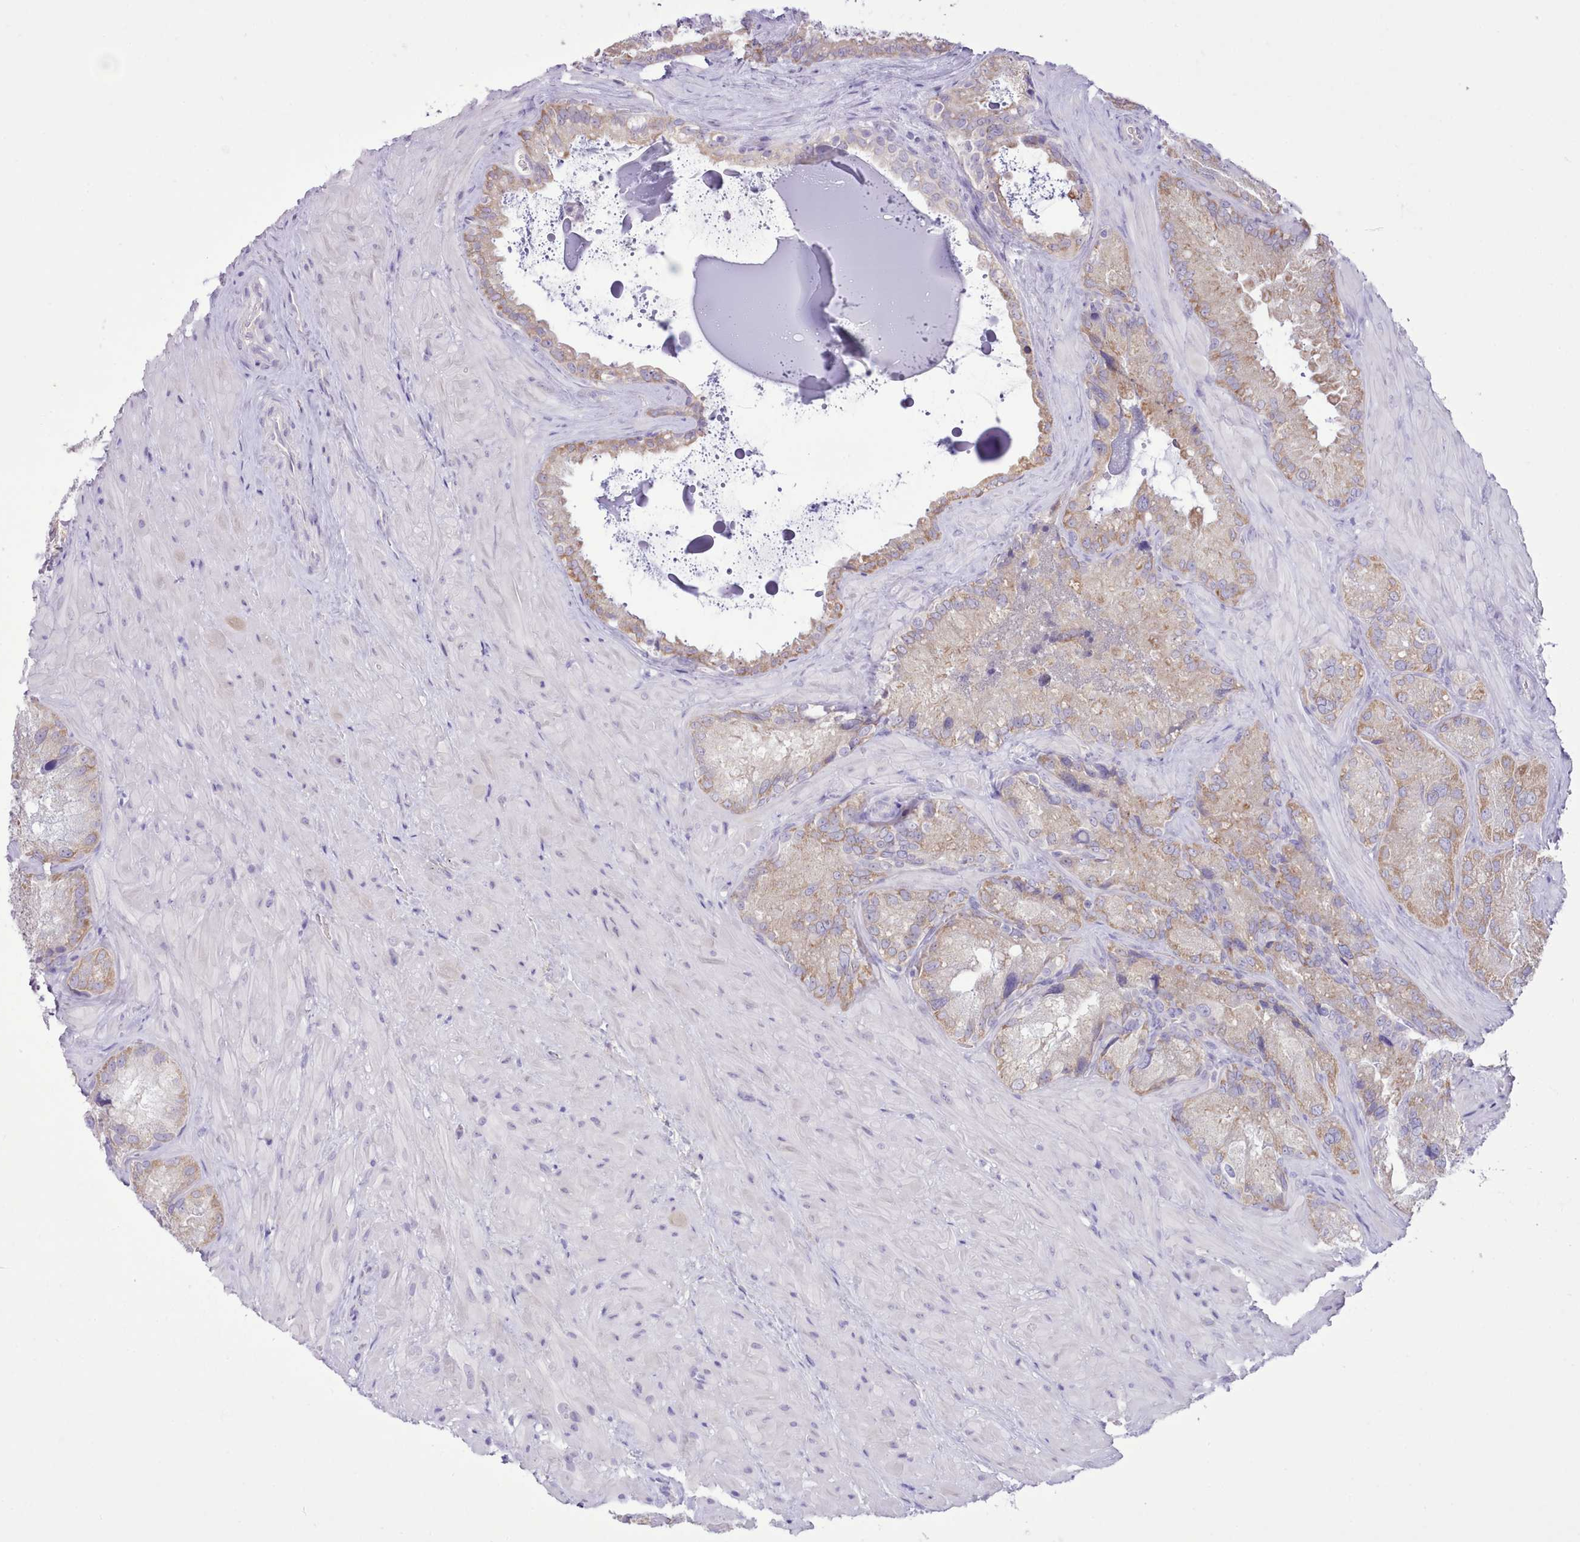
{"staining": {"intensity": "weak", "quantity": "25%-75%", "location": "cytoplasmic/membranous"}, "tissue": "seminal vesicle", "cell_type": "Glandular cells", "image_type": "normal", "snomed": [{"axis": "morphology", "description": "Normal tissue, NOS"}, {"axis": "topography", "description": "Seminal veicle"}], "caption": "DAB (3,3'-diaminobenzidine) immunohistochemical staining of benign human seminal vesicle shows weak cytoplasmic/membranous protein staining in approximately 25%-75% of glandular cells.", "gene": "CCL1", "patient": {"sex": "male", "age": 62}}